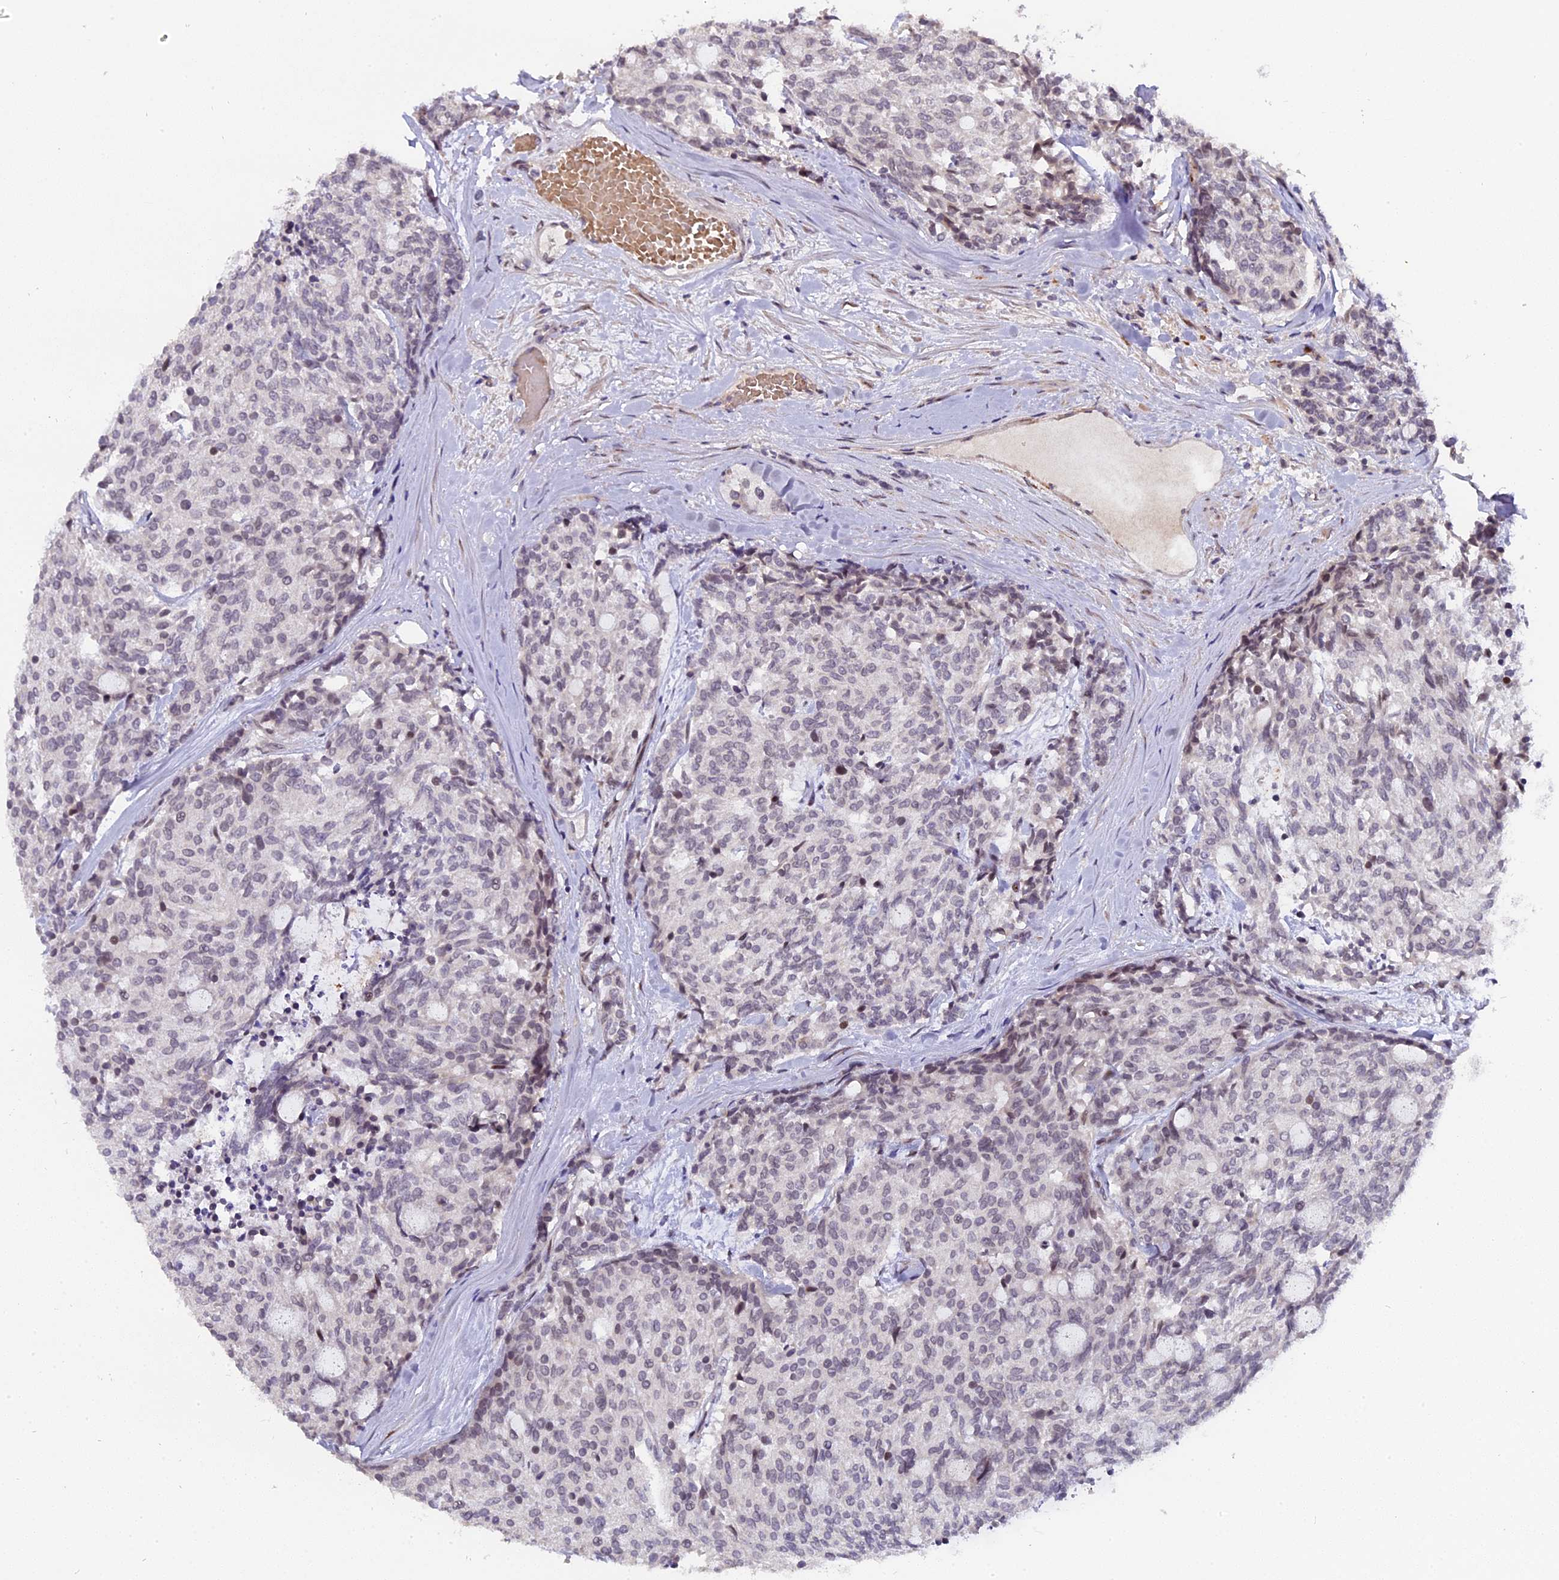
{"staining": {"intensity": "moderate", "quantity": "<25%", "location": "nuclear"}, "tissue": "carcinoid", "cell_type": "Tumor cells", "image_type": "cancer", "snomed": [{"axis": "morphology", "description": "Carcinoid, malignant, NOS"}, {"axis": "topography", "description": "Pancreas"}], "caption": "Carcinoid tissue exhibits moderate nuclear positivity in approximately <25% of tumor cells, visualized by immunohistochemistry.", "gene": "PYGO1", "patient": {"sex": "female", "age": 54}}